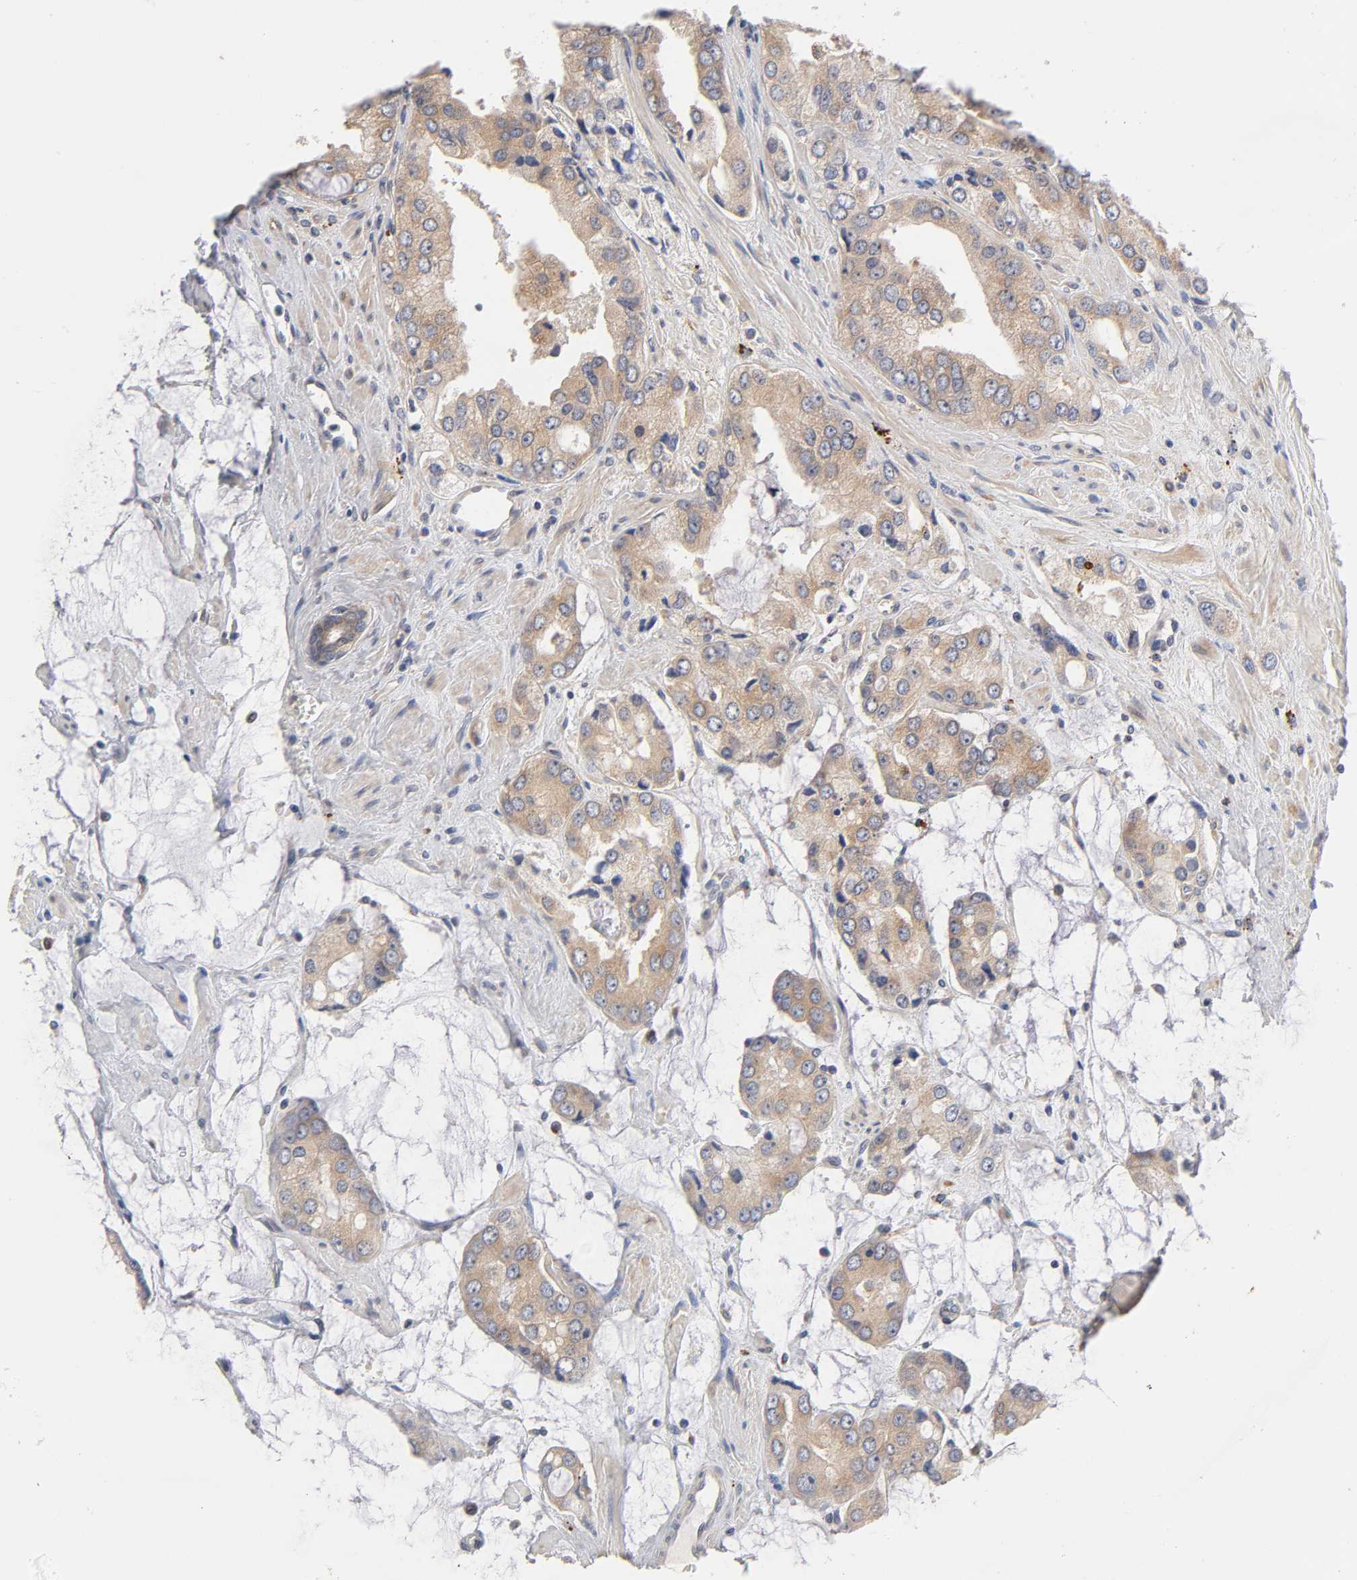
{"staining": {"intensity": "moderate", "quantity": ">75%", "location": "cytoplasmic/membranous"}, "tissue": "prostate cancer", "cell_type": "Tumor cells", "image_type": "cancer", "snomed": [{"axis": "morphology", "description": "Adenocarcinoma, High grade"}, {"axis": "topography", "description": "Prostate"}], "caption": "High-grade adenocarcinoma (prostate) stained for a protein (brown) displays moderate cytoplasmic/membranous positive staining in about >75% of tumor cells.", "gene": "C17orf75", "patient": {"sex": "male", "age": 67}}